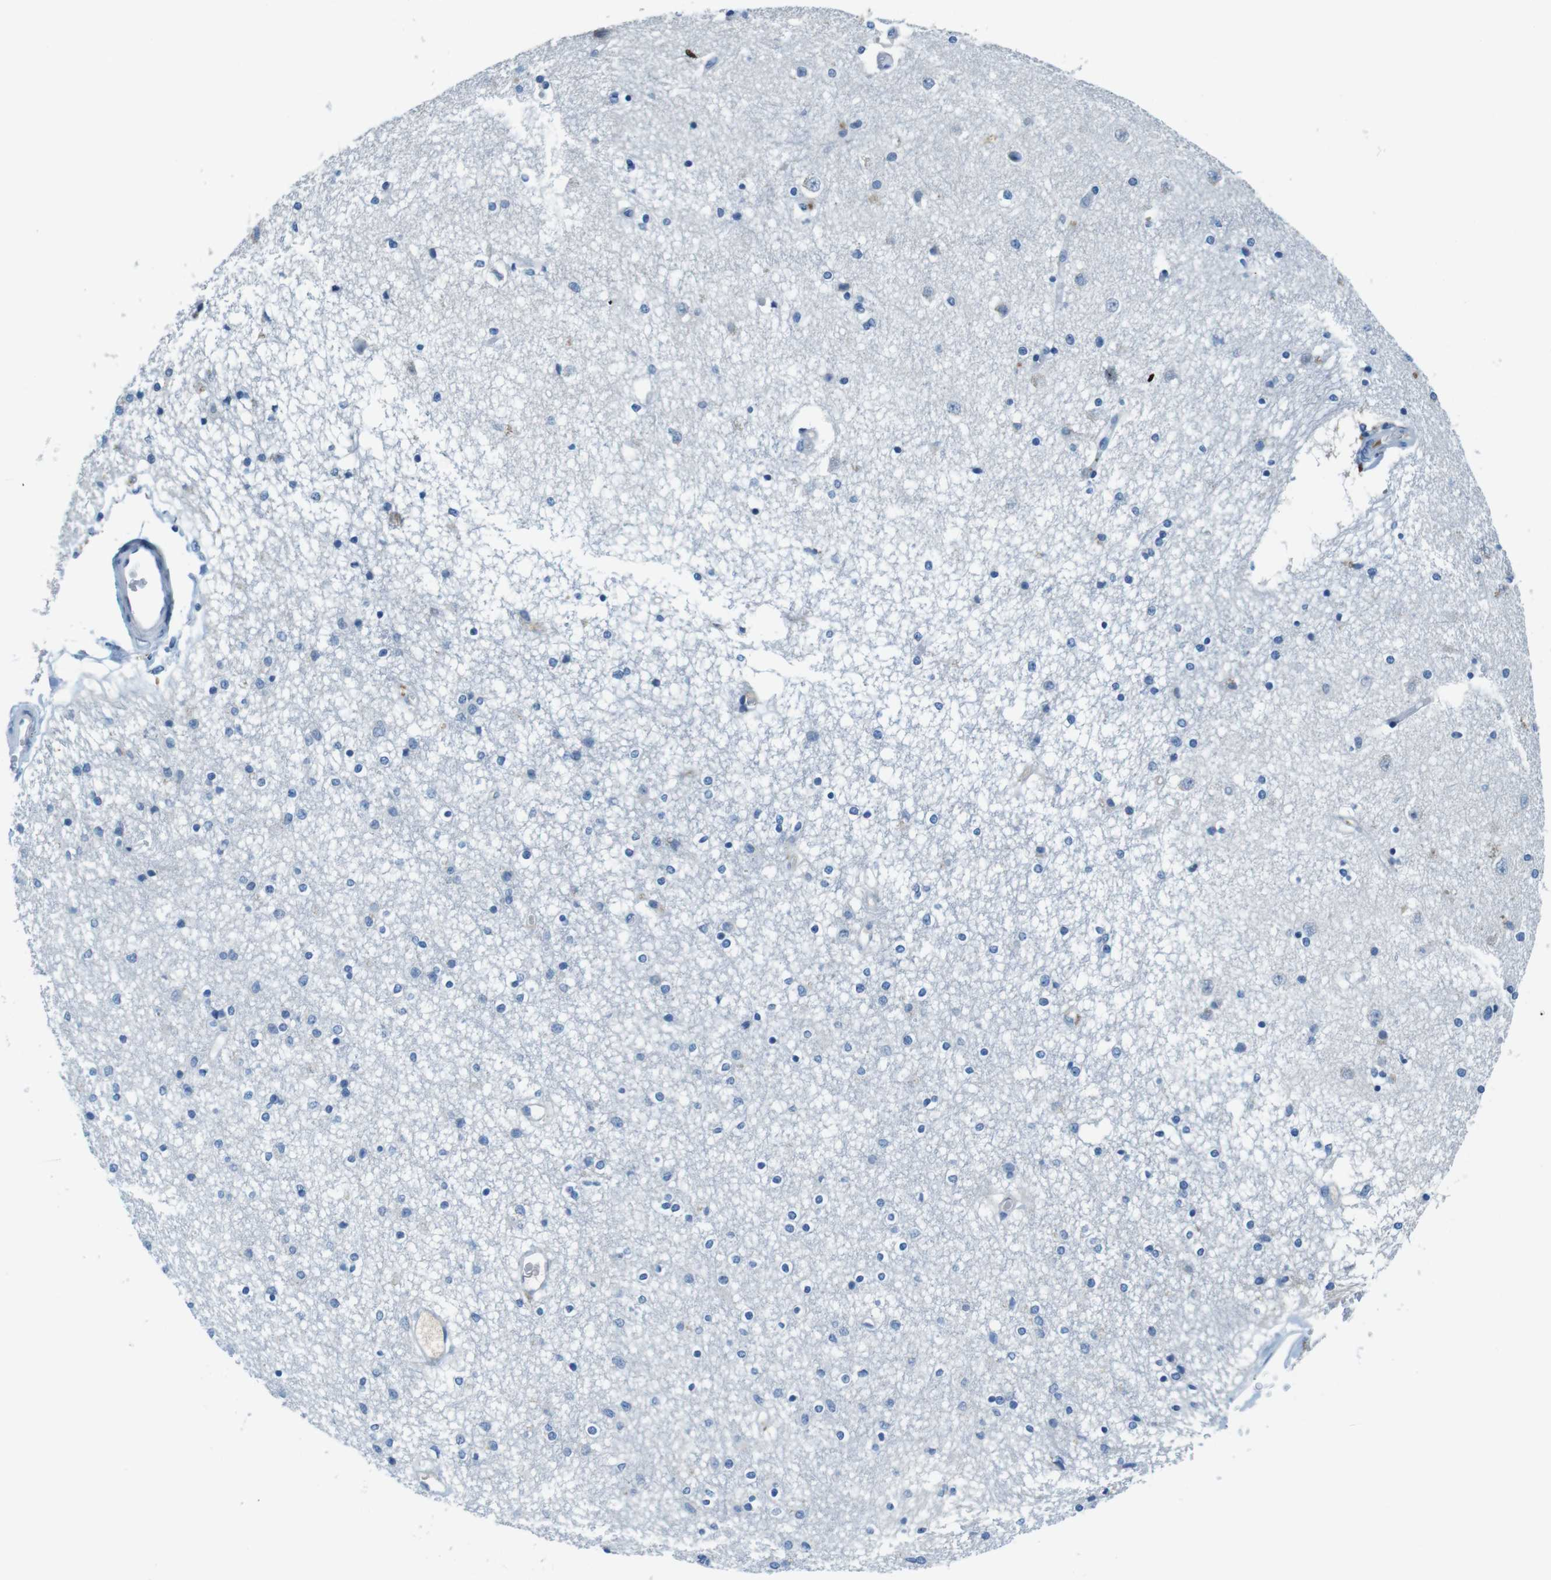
{"staining": {"intensity": "negative", "quantity": "none", "location": "none"}, "tissue": "caudate", "cell_type": "Glial cells", "image_type": "normal", "snomed": [{"axis": "morphology", "description": "Normal tissue, NOS"}, {"axis": "topography", "description": "Lateral ventricle wall"}], "caption": "This is an immunohistochemistry (IHC) photomicrograph of normal human caudate. There is no staining in glial cells.", "gene": "SLC35A3", "patient": {"sex": "female", "age": 54}}